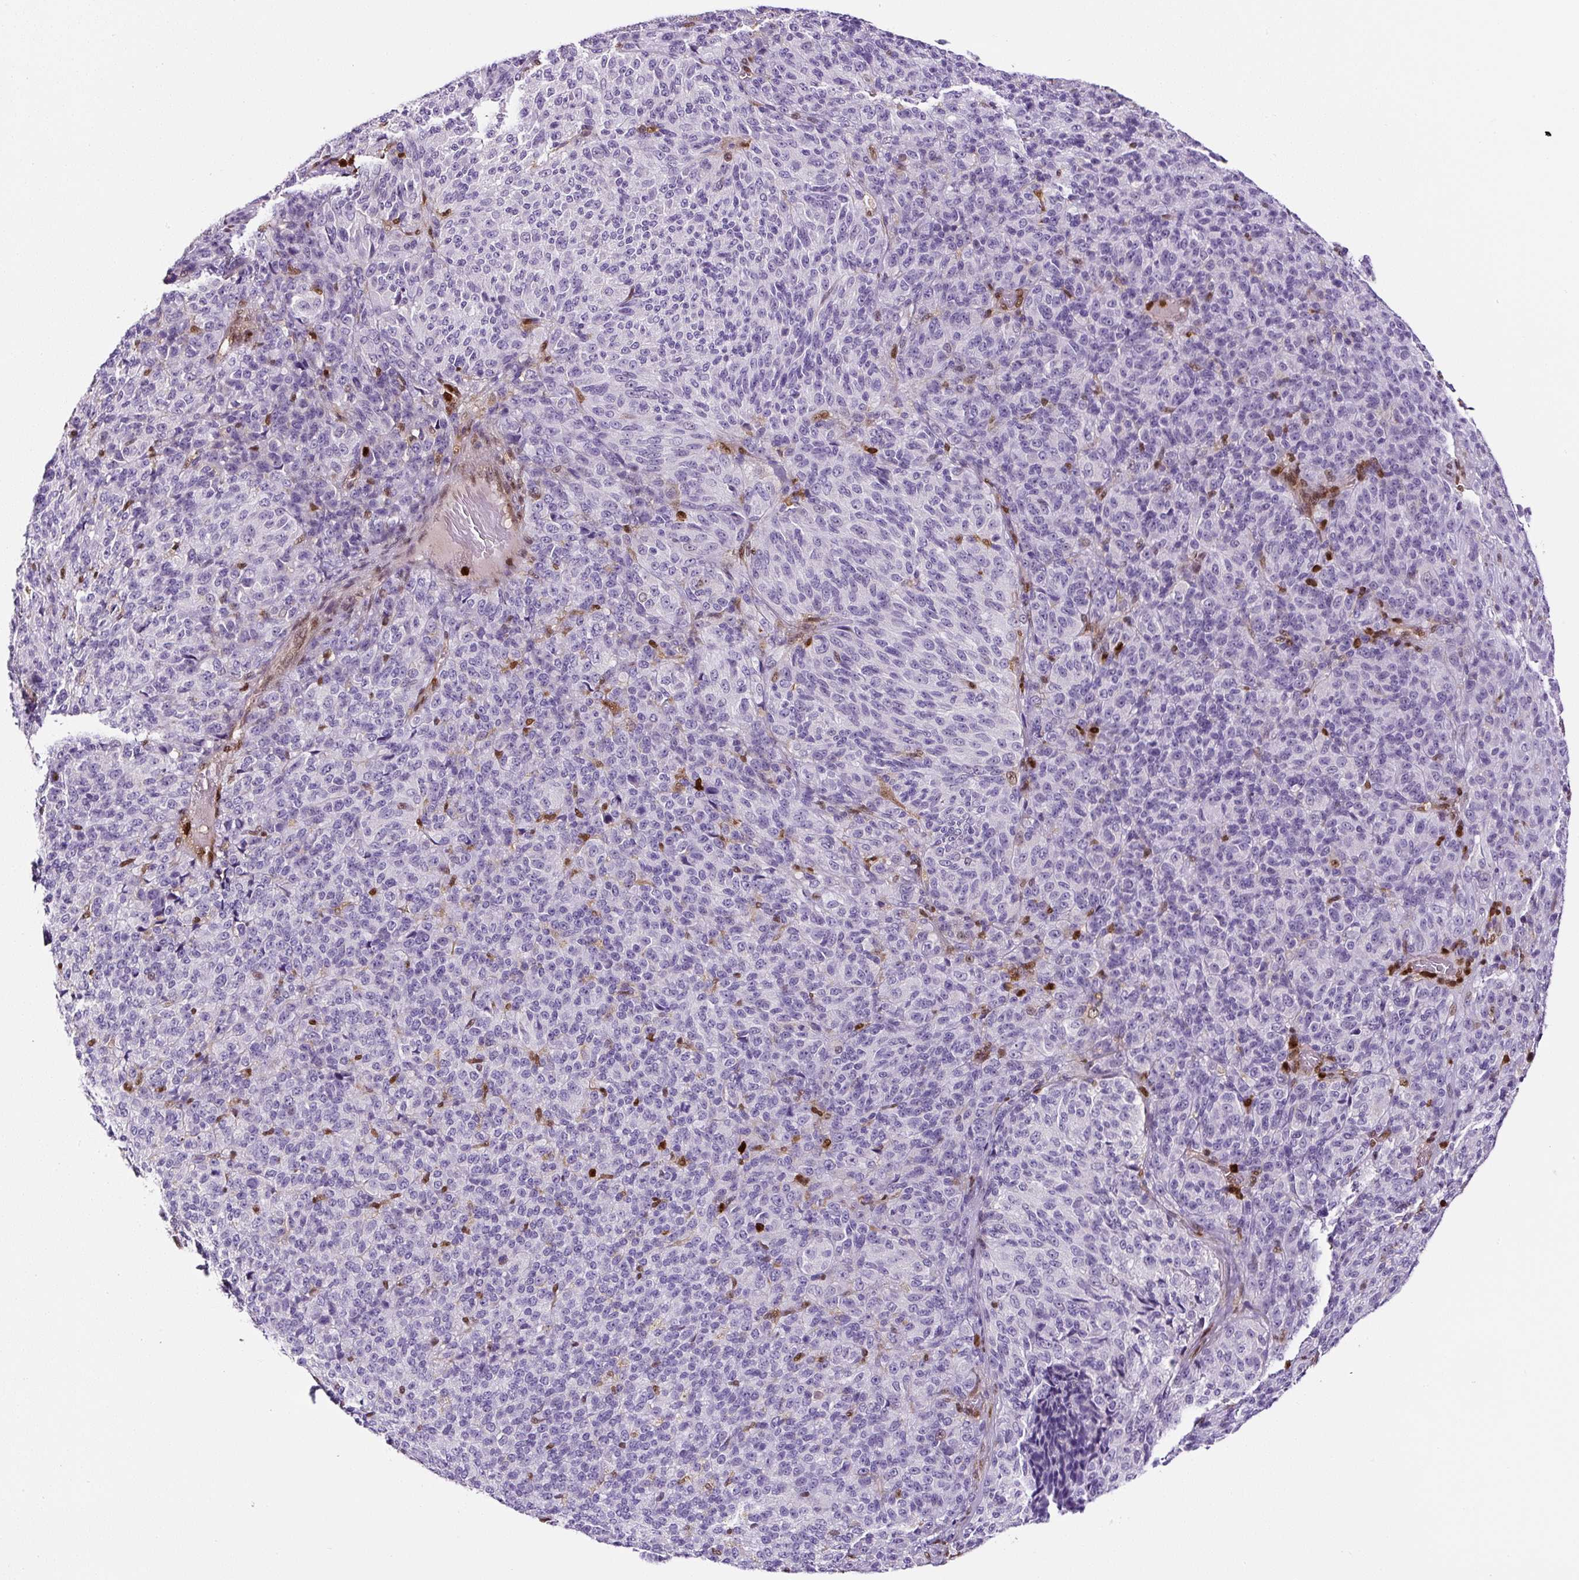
{"staining": {"intensity": "negative", "quantity": "none", "location": "none"}, "tissue": "melanoma", "cell_type": "Tumor cells", "image_type": "cancer", "snomed": [{"axis": "morphology", "description": "Malignant melanoma, Metastatic site"}, {"axis": "topography", "description": "Brain"}], "caption": "An image of human melanoma is negative for staining in tumor cells.", "gene": "ANXA1", "patient": {"sex": "female", "age": 56}}